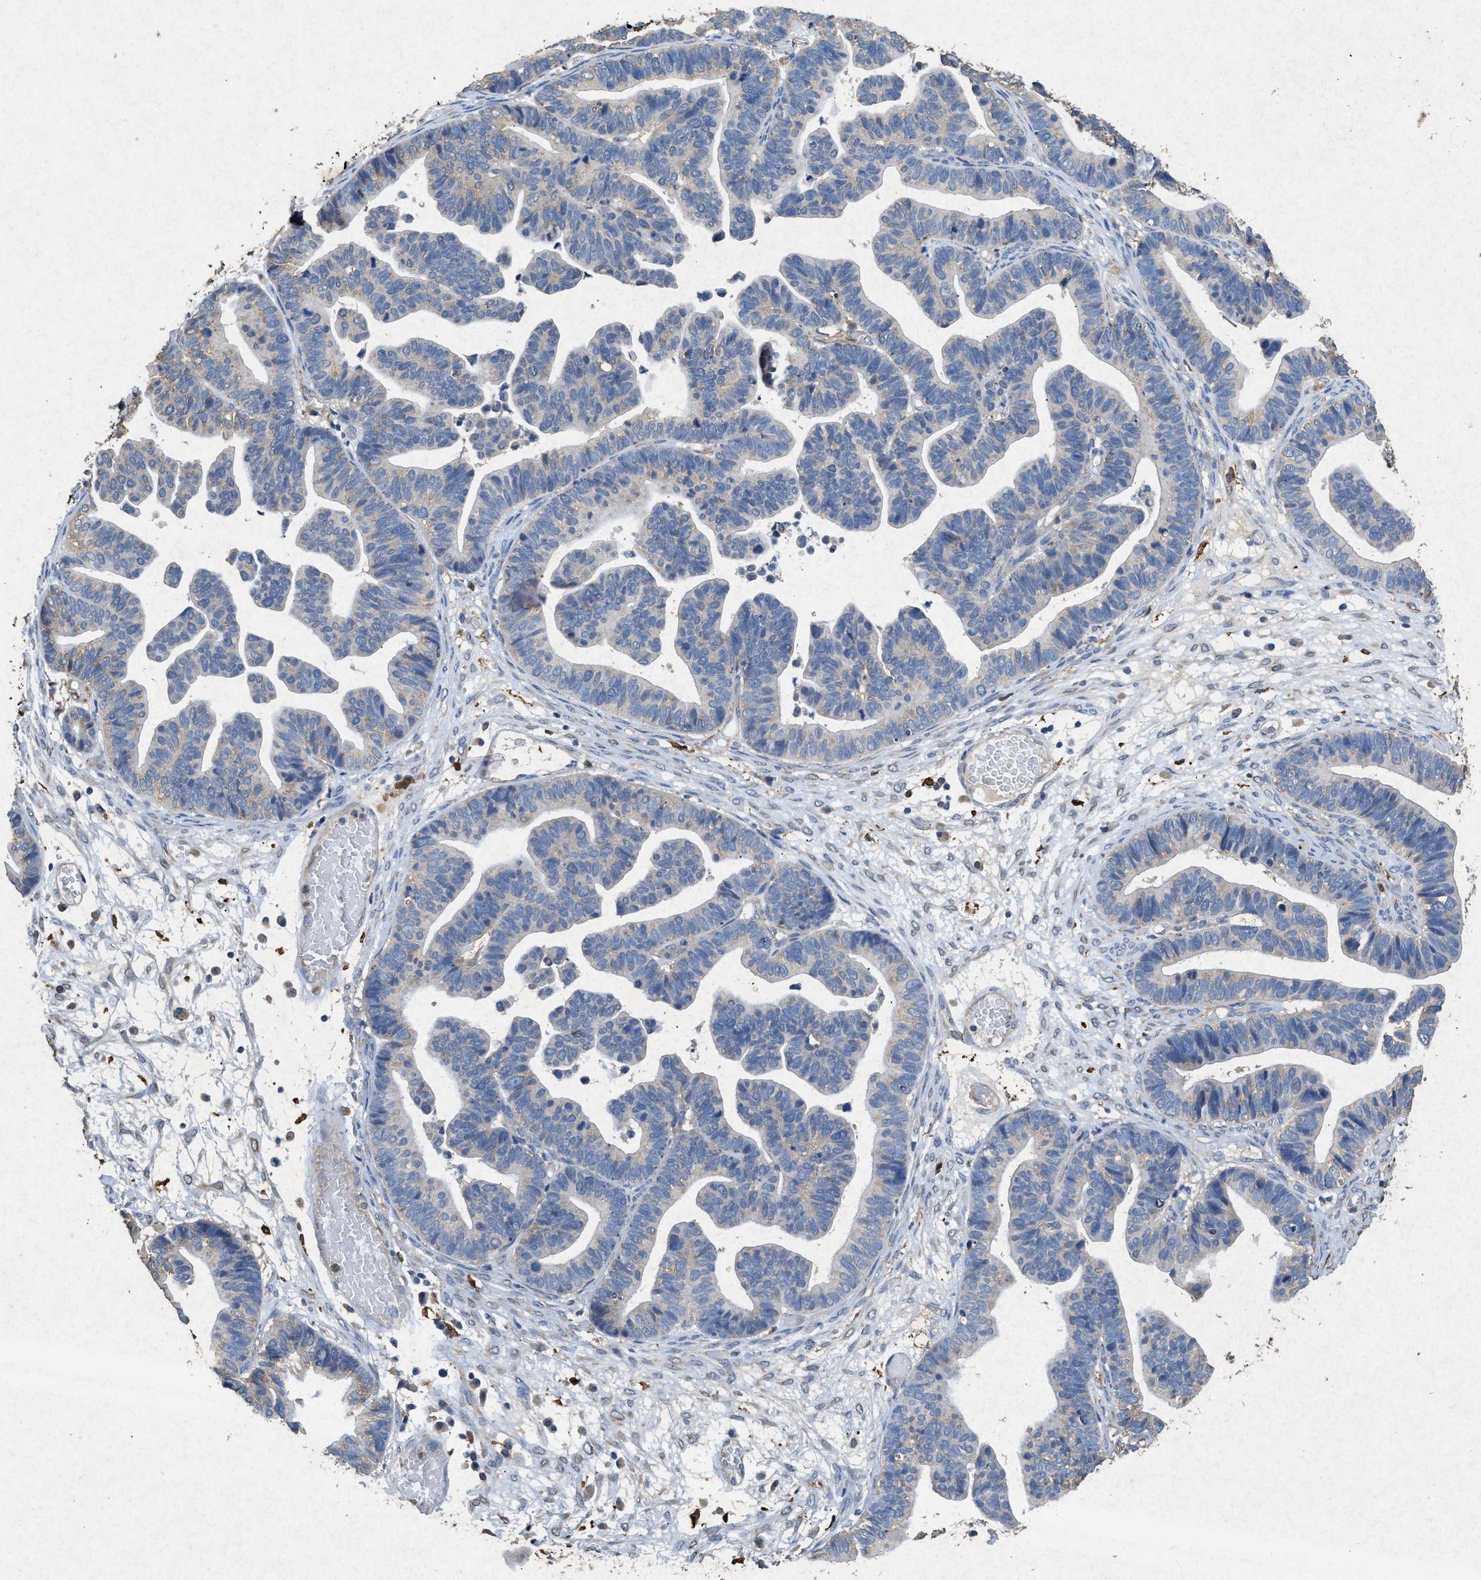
{"staining": {"intensity": "weak", "quantity": "<25%", "location": "cytoplasmic/membranous"}, "tissue": "ovarian cancer", "cell_type": "Tumor cells", "image_type": "cancer", "snomed": [{"axis": "morphology", "description": "Cystadenocarcinoma, serous, NOS"}, {"axis": "topography", "description": "Ovary"}], "caption": "Histopathology image shows no significant protein positivity in tumor cells of serous cystadenocarcinoma (ovarian).", "gene": "CDK15", "patient": {"sex": "female", "age": 56}}